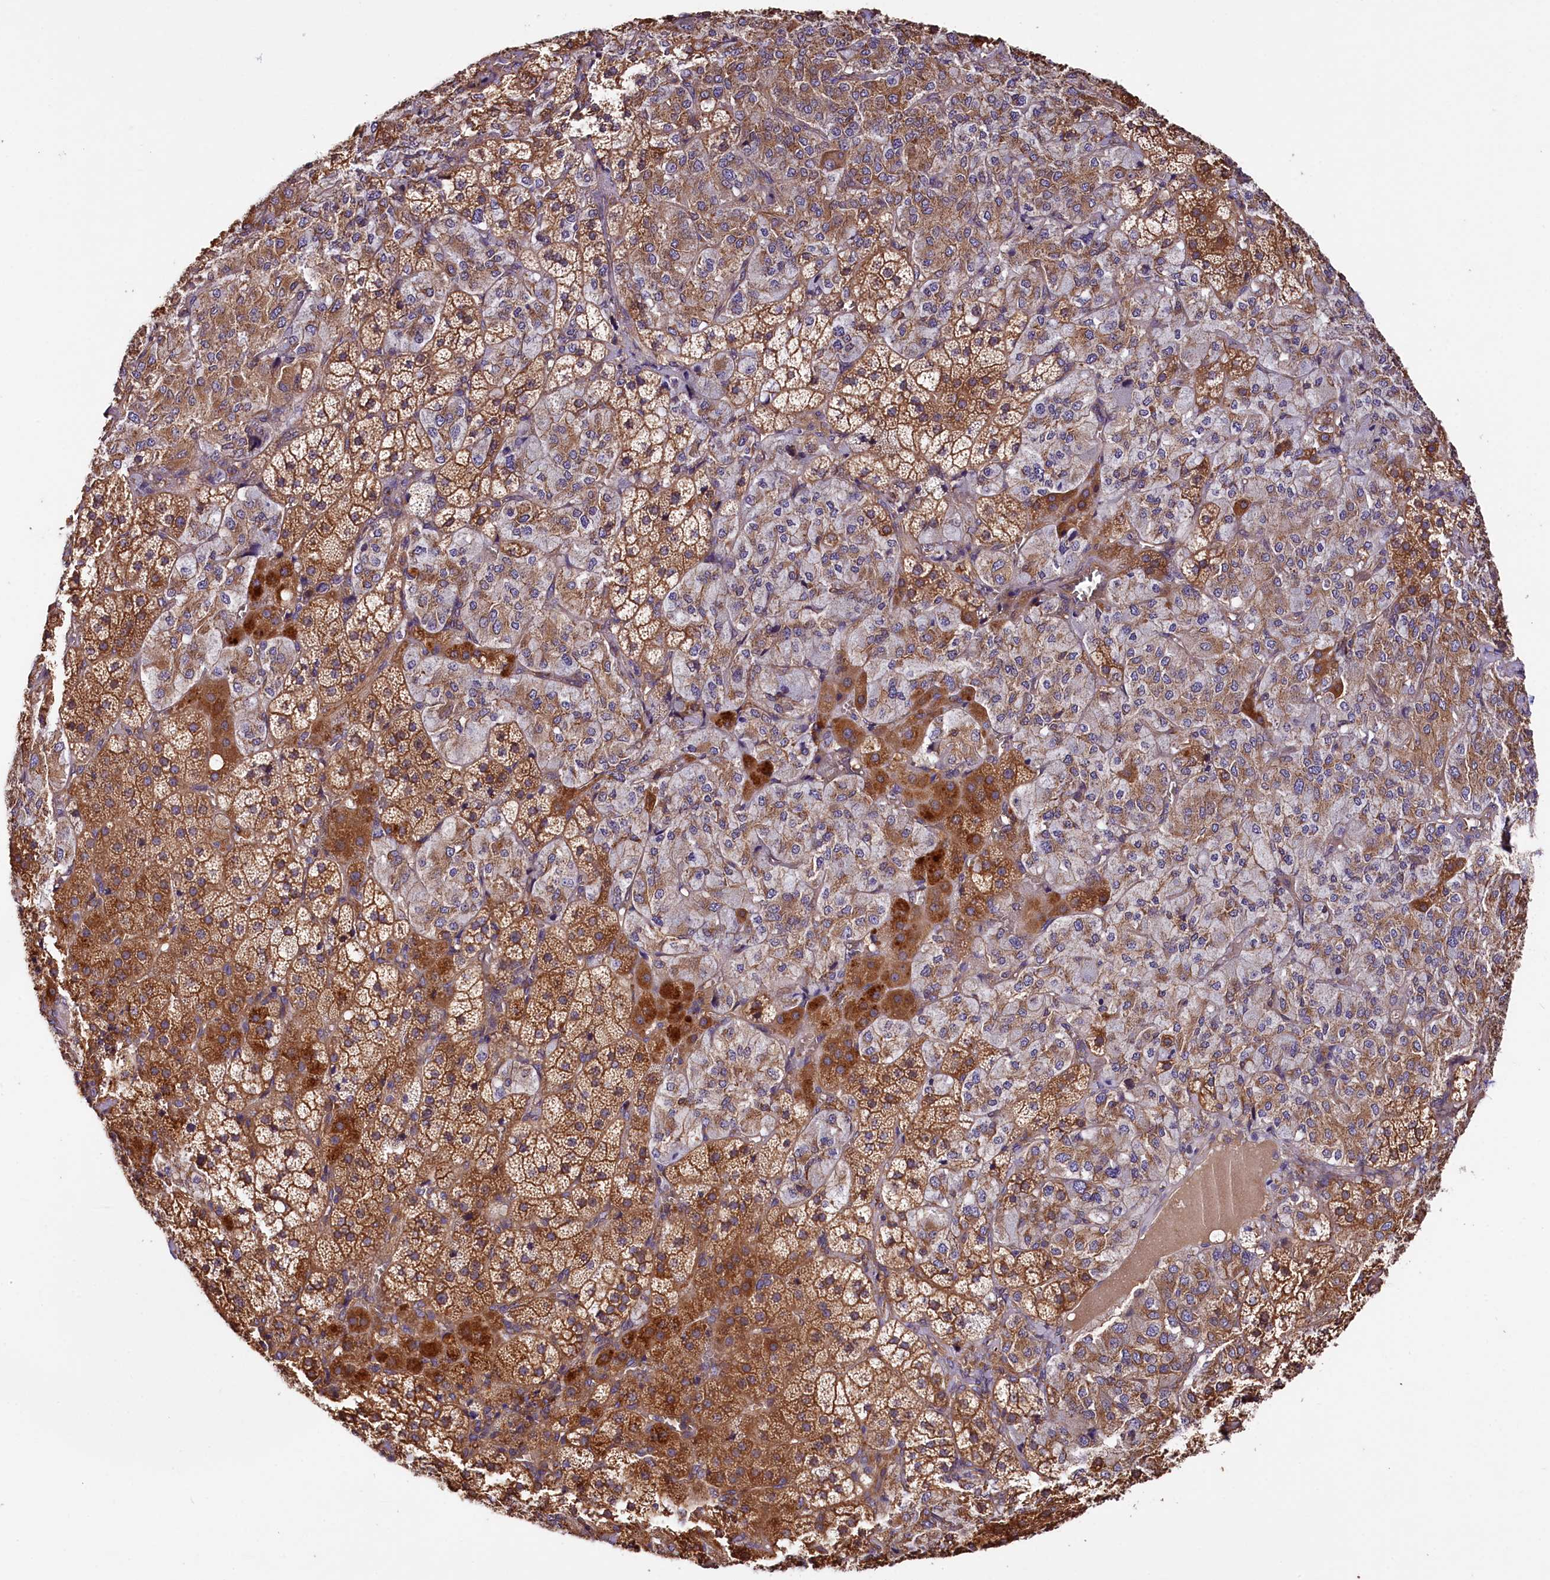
{"staining": {"intensity": "moderate", "quantity": ">75%", "location": "cytoplasmic/membranous"}, "tissue": "adrenal gland", "cell_type": "Glandular cells", "image_type": "normal", "snomed": [{"axis": "morphology", "description": "Normal tissue, NOS"}, {"axis": "topography", "description": "Adrenal gland"}], "caption": "Immunohistochemistry (IHC) of benign human adrenal gland exhibits medium levels of moderate cytoplasmic/membranous staining in about >75% of glandular cells.", "gene": "CEP295", "patient": {"sex": "female", "age": 44}}